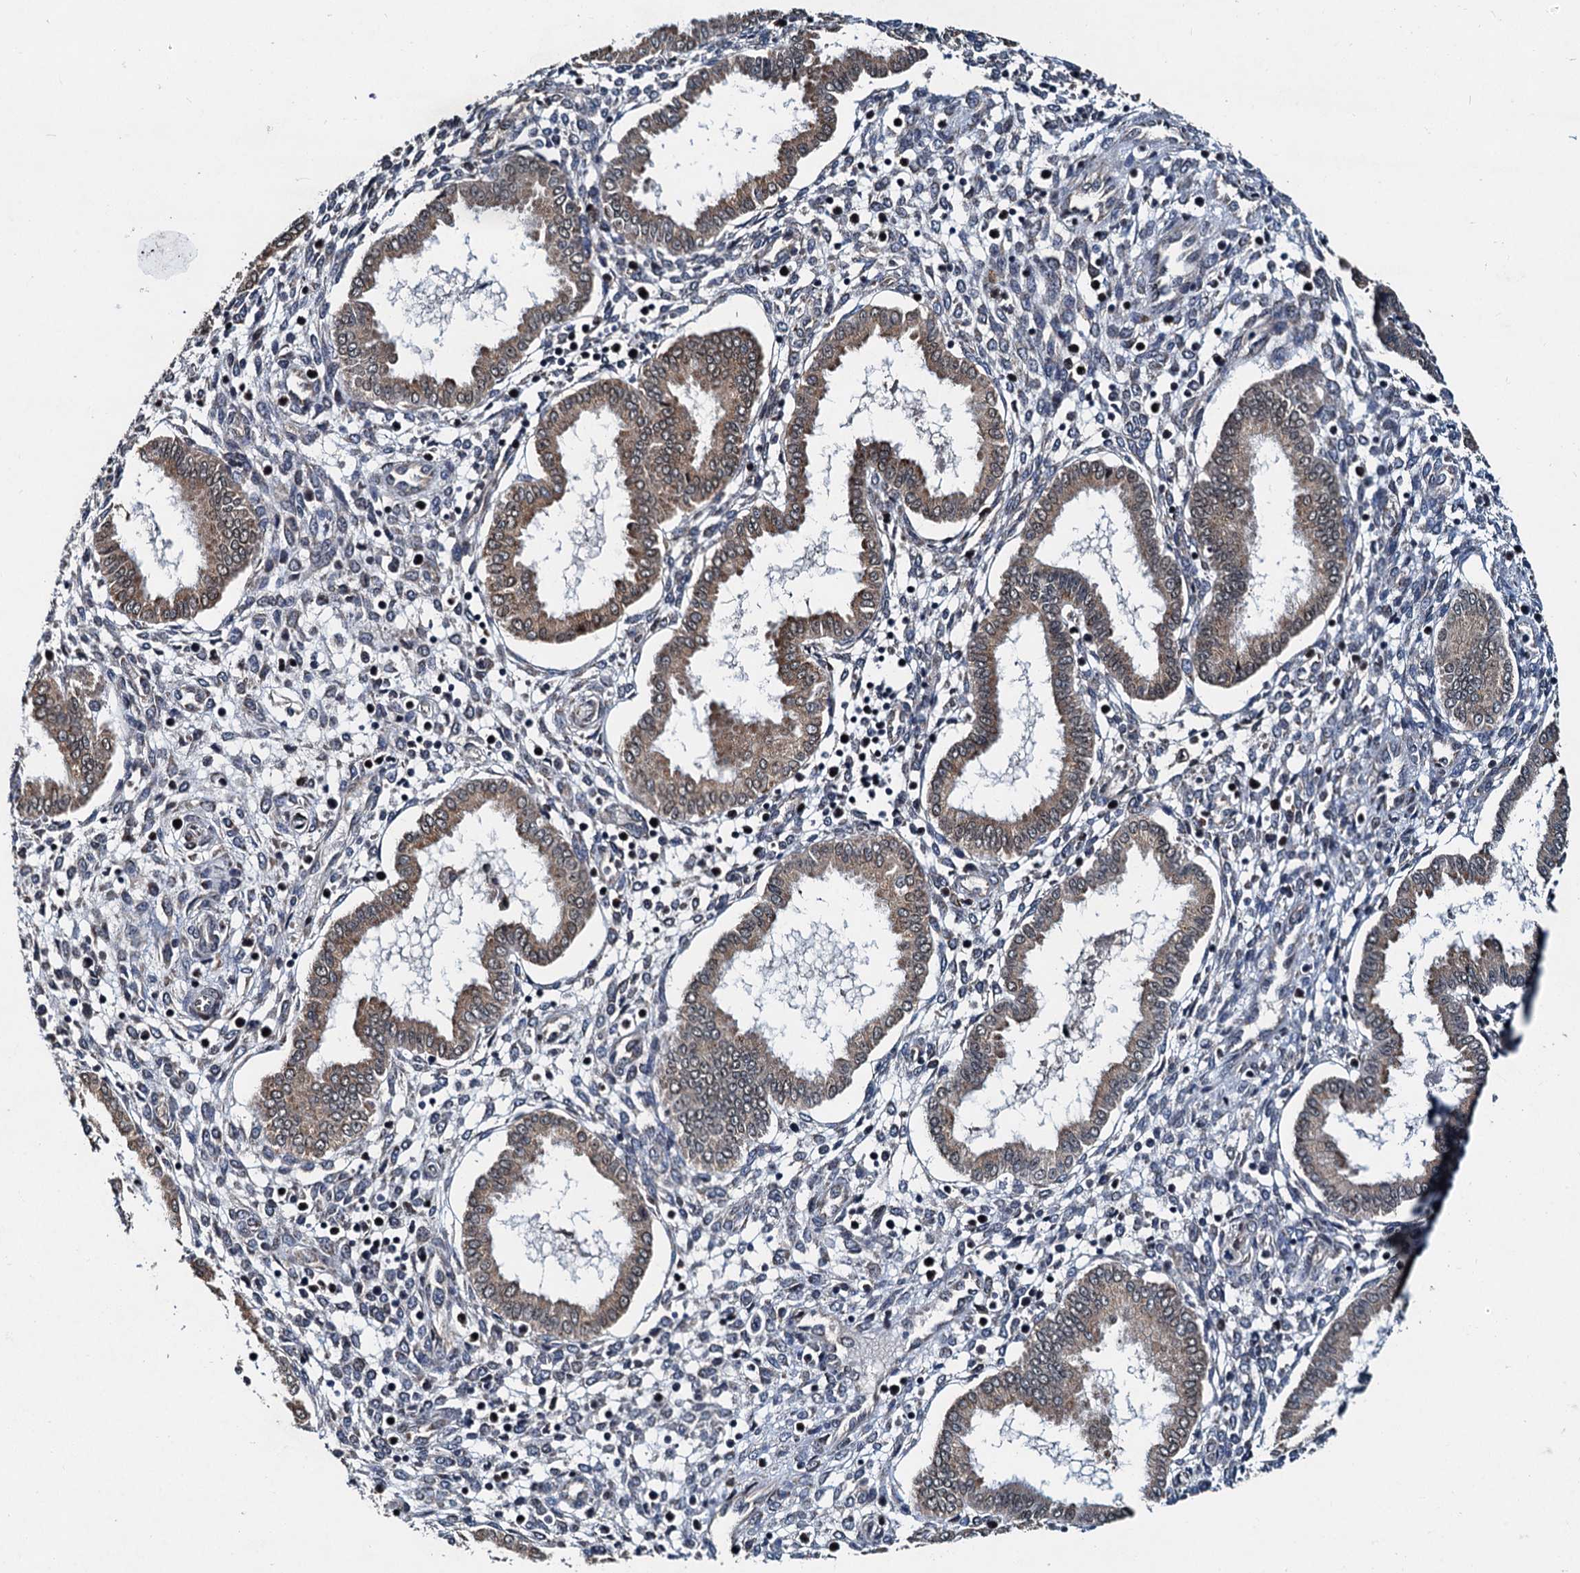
{"staining": {"intensity": "negative", "quantity": "none", "location": "none"}, "tissue": "endometrium", "cell_type": "Cells in endometrial stroma", "image_type": "normal", "snomed": [{"axis": "morphology", "description": "Normal tissue, NOS"}, {"axis": "topography", "description": "Endometrium"}], "caption": "This micrograph is of benign endometrium stained with IHC to label a protein in brown with the nuclei are counter-stained blue. There is no positivity in cells in endometrial stroma. (DAB (3,3'-diaminobenzidine) immunohistochemistry (IHC), high magnification).", "gene": "DNAJC21", "patient": {"sex": "female", "age": 24}}